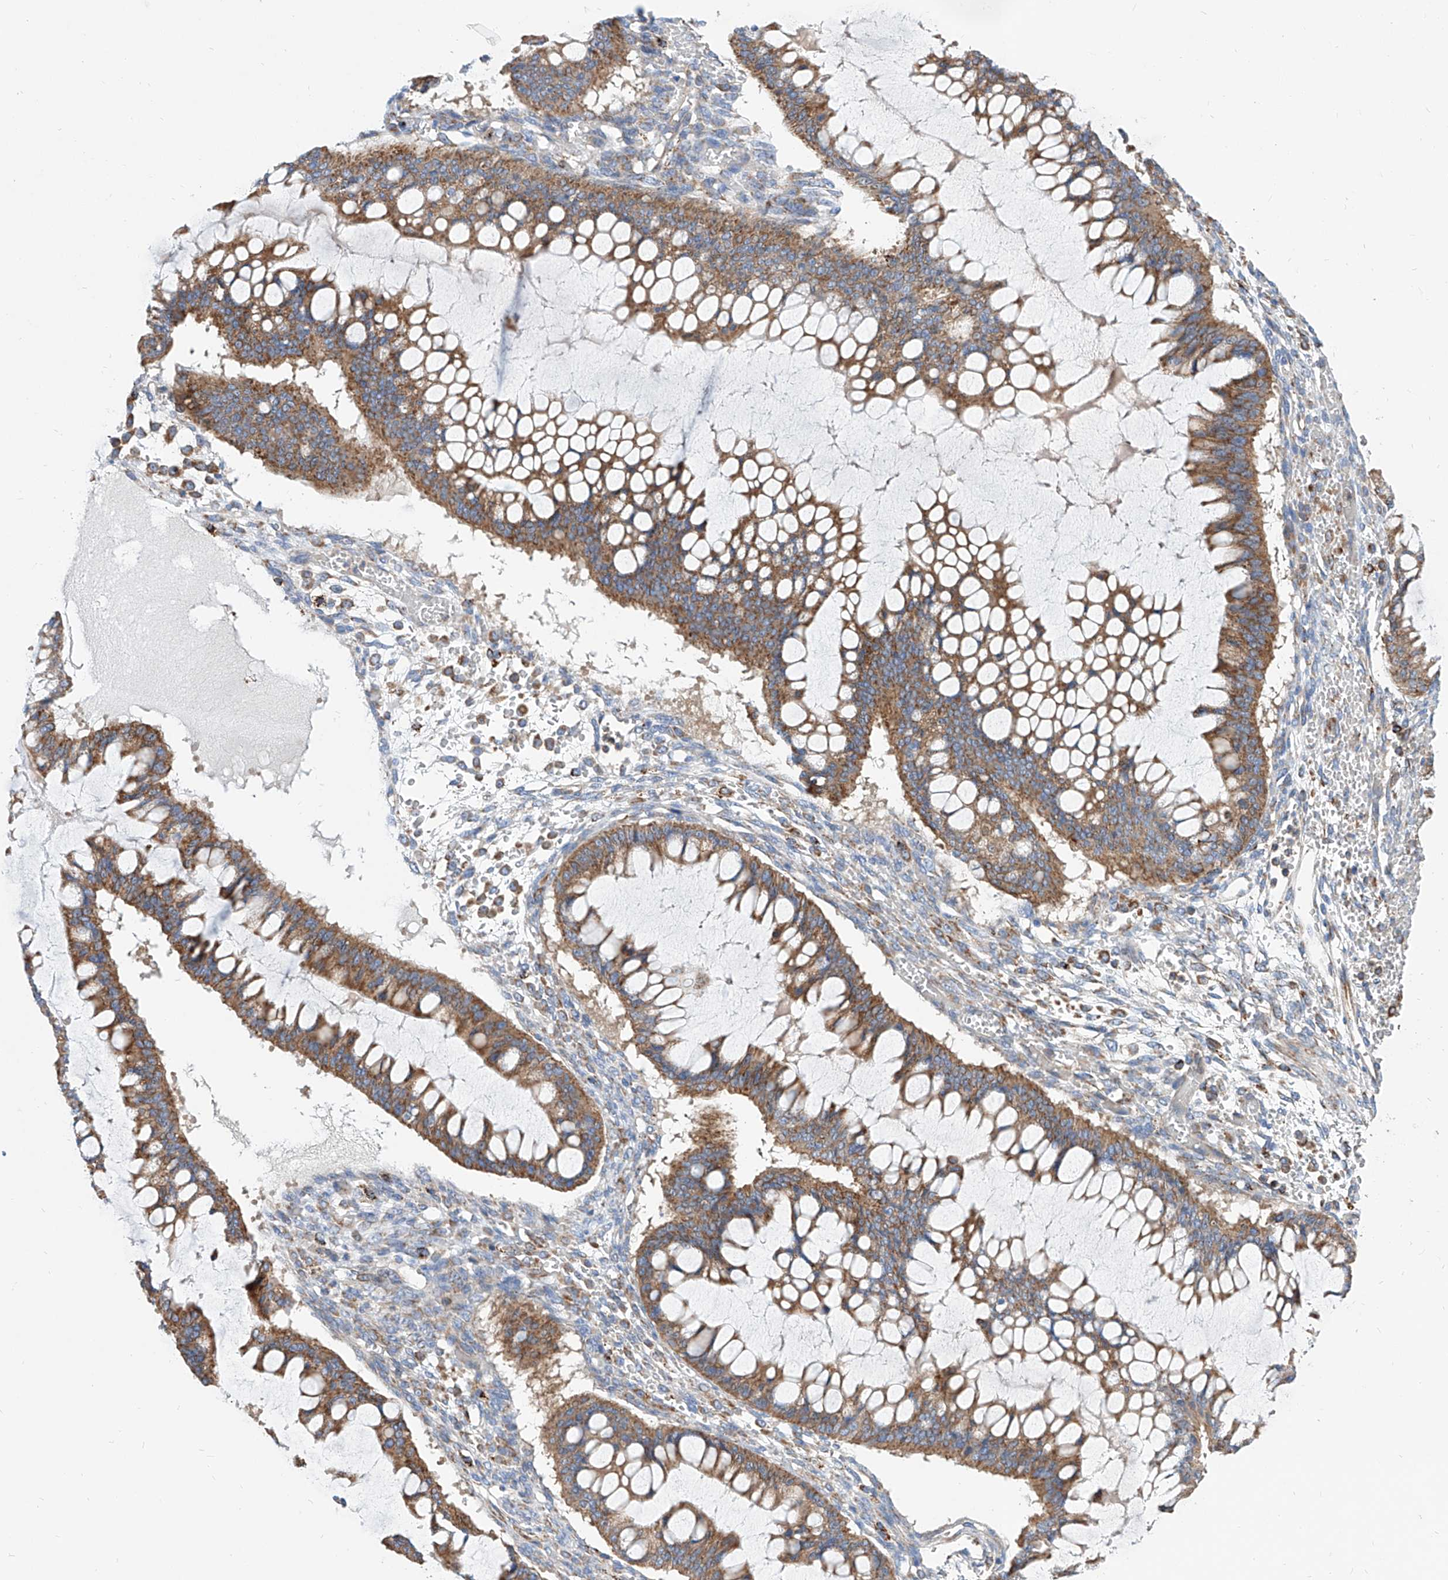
{"staining": {"intensity": "moderate", "quantity": ">75%", "location": "cytoplasmic/membranous"}, "tissue": "ovarian cancer", "cell_type": "Tumor cells", "image_type": "cancer", "snomed": [{"axis": "morphology", "description": "Cystadenocarcinoma, mucinous, NOS"}, {"axis": "topography", "description": "Ovary"}], "caption": "Tumor cells exhibit medium levels of moderate cytoplasmic/membranous expression in about >75% of cells in ovarian mucinous cystadenocarcinoma. The staining was performed using DAB (3,3'-diaminobenzidine), with brown indicating positive protein expression. Nuclei are stained blue with hematoxylin.", "gene": "CPNE5", "patient": {"sex": "female", "age": 73}}